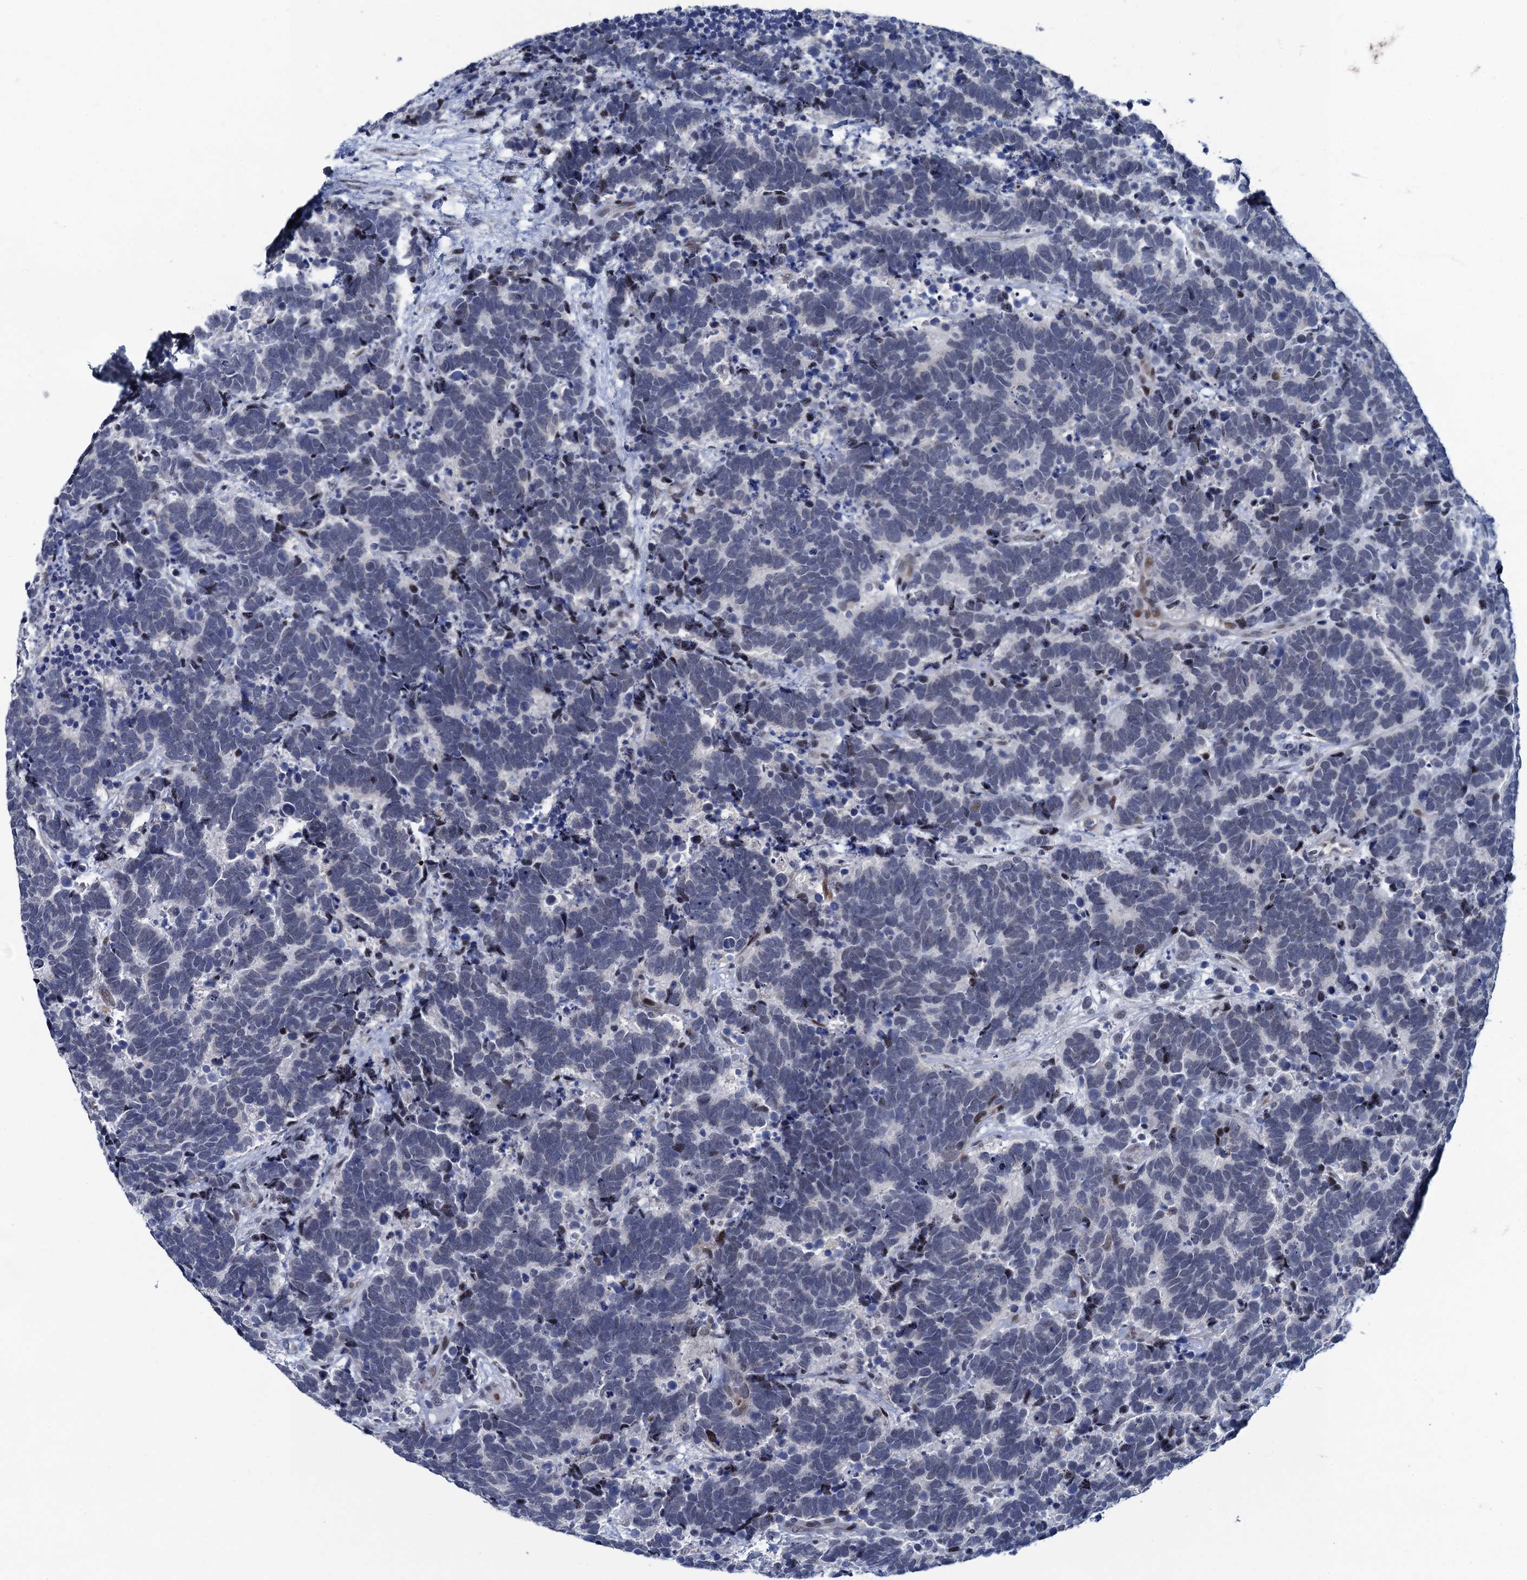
{"staining": {"intensity": "negative", "quantity": "none", "location": "none"}, "tissue": "carcinoid", "cell_type": "Tumor cells", "image_type": "cancer", "snomed": [{"axis": "morphology", "description": "Carcinoma, NOS"}, {"axis": "morphology", "description": "Carcinoid, malignant, NOS"}, {"axis": "topography", "description": "Urinary bladder"}], "caption": "High magnification brightfield microscopy of carcinoid (malignant) stained with DAB (3,3'-diaminobenzidine) (brown) and counterstained with hematoxylin (blue): tumor cells show no significant expression.", "gene": "ATOSA", "patient": {"sex": "male", "age": 57}}